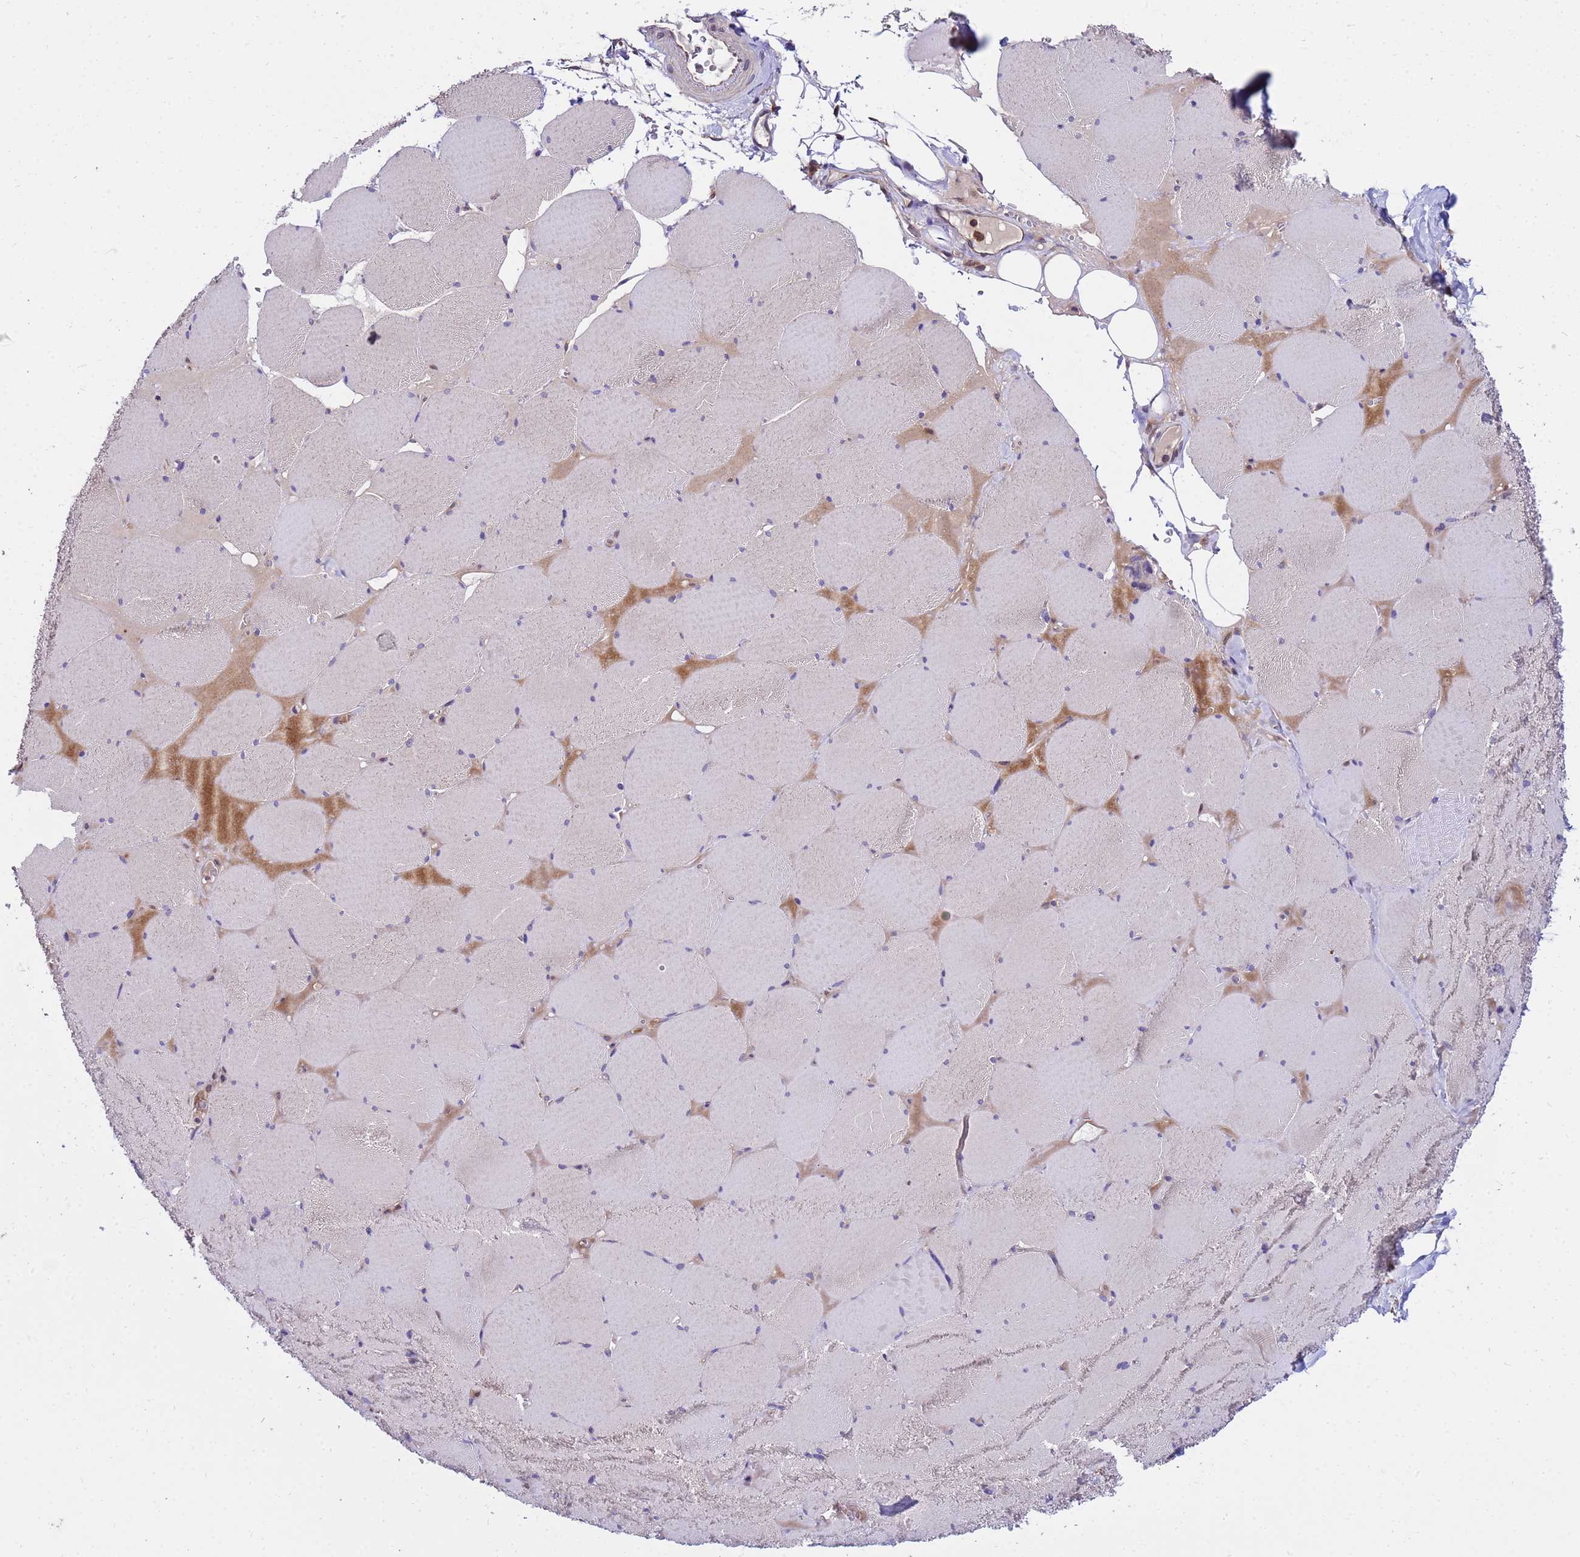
{"staining": {"intensity": "weak", "quantity": "<25%", "location": "cytoplasmic/membranous"}, "tissue": "skeletal muscle", "cell_type": "Myocytes", "image_type": "normal", "snomed": [{"axis": "morphology", "description": "Normal tissue, NOS"}, {"axis": "topography", "description": "Skeletal muscle"}, {"axis": "topography", "description": "Head-Neck"}], "caption": "Protein analysis of normal skeletal muscle shows no significant expression in myocytes. (Stains: DAB IHC with hematoxylin counter stain, Microscopy: brightfield microscopy at high magnification).", "gene": "GET3", "patient": {"sex": "male", "age": 66}}